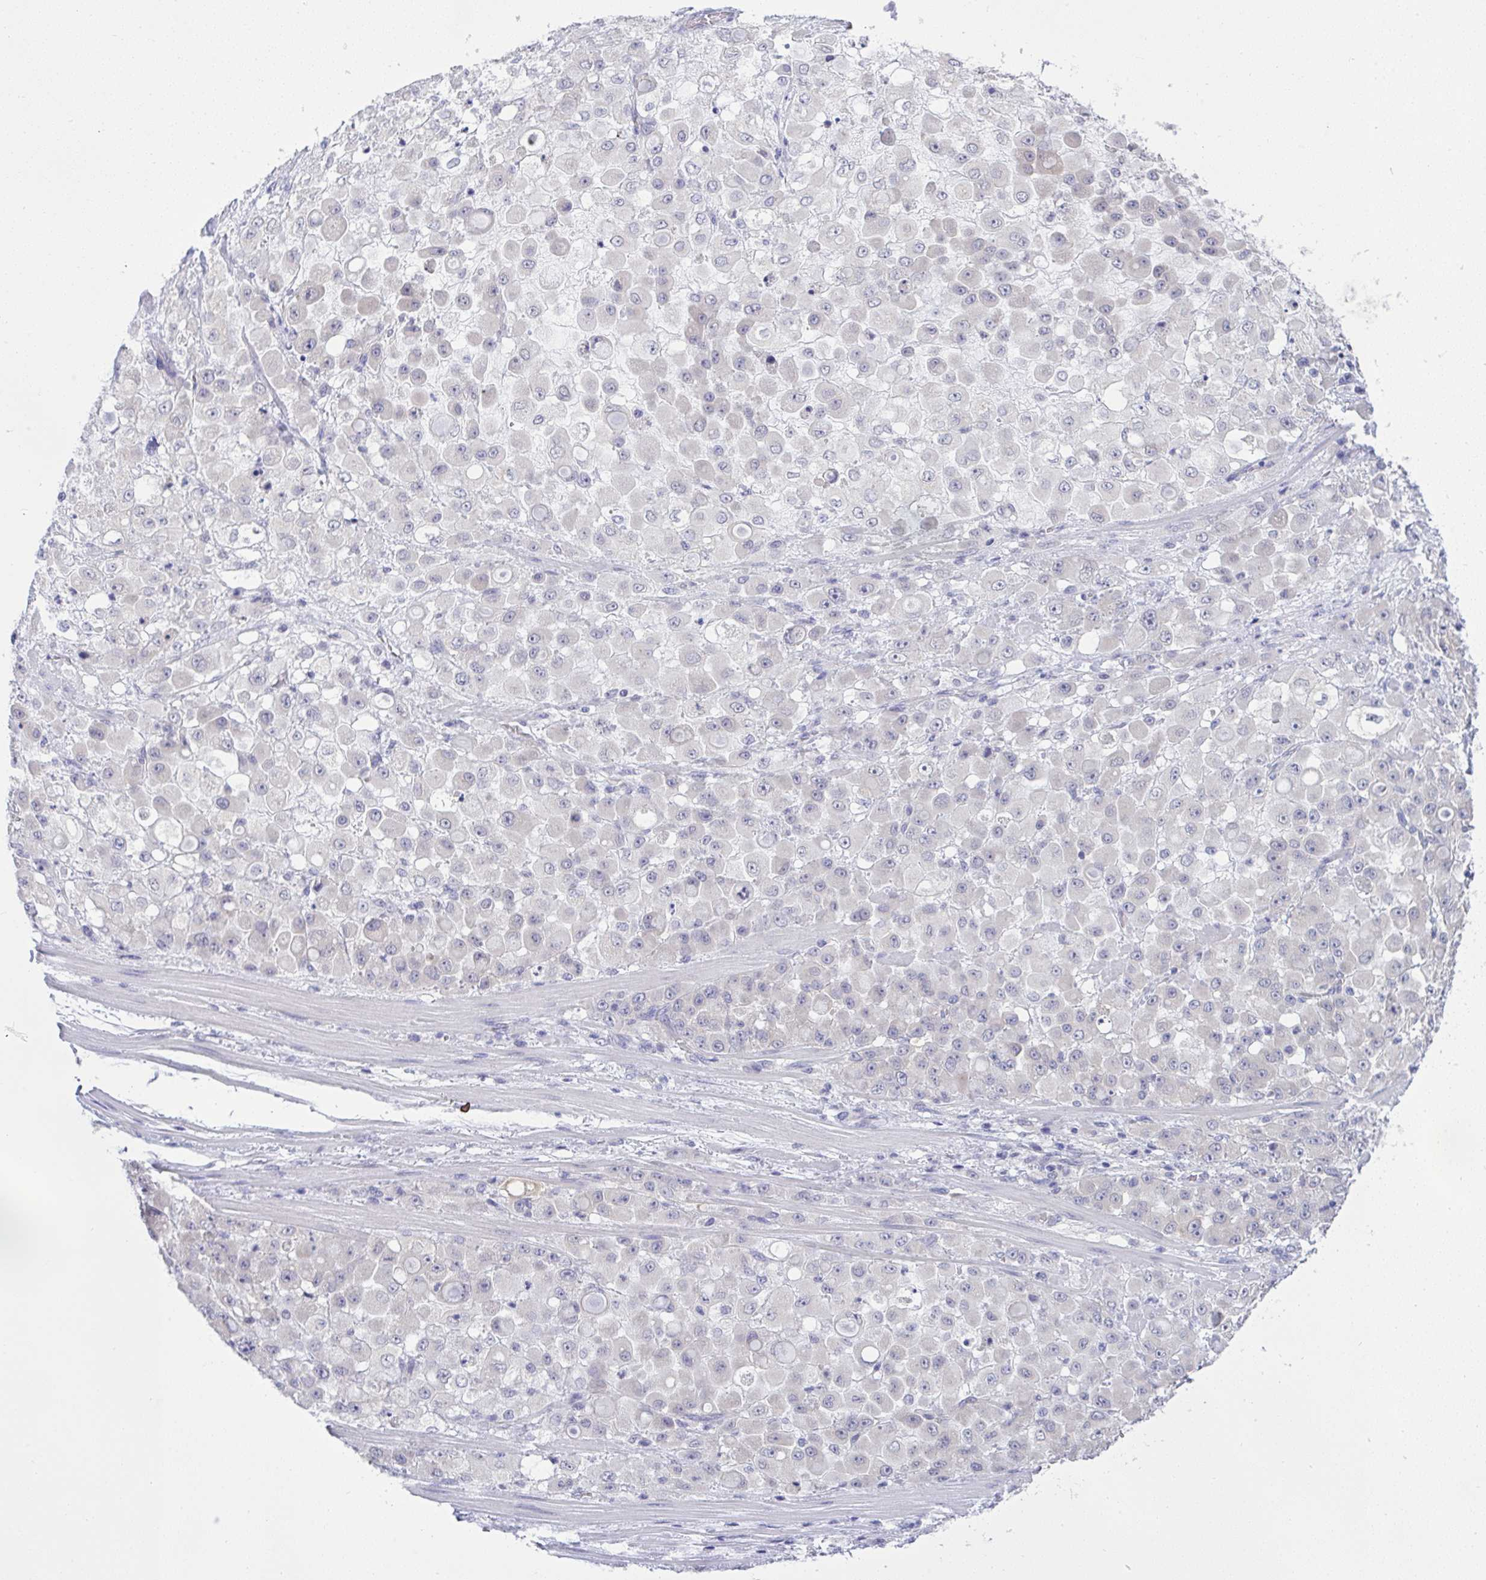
{"staining": {"intensity": "negative", "quantity": "none", "location": "none"}, "tissue": "stomach cancer", "cell_type": "Tumor cells", "image_type": "cancer", "snomed": [{"axis": "morphology", "description": "Adenocarcinoma, NOS"}, {"axis": "topography", "description": "Stomach"}], "caption": "This histopathology image is of stomach cancer (adenocarcinoma) stained with immunohistochemistry (IHC) to label a protein in brown with the nuclei are counter-stained blue. There is no staining in tumor cells.", "gene": "TMEM41A", "patient": {"sex": "female", "age": 76}}